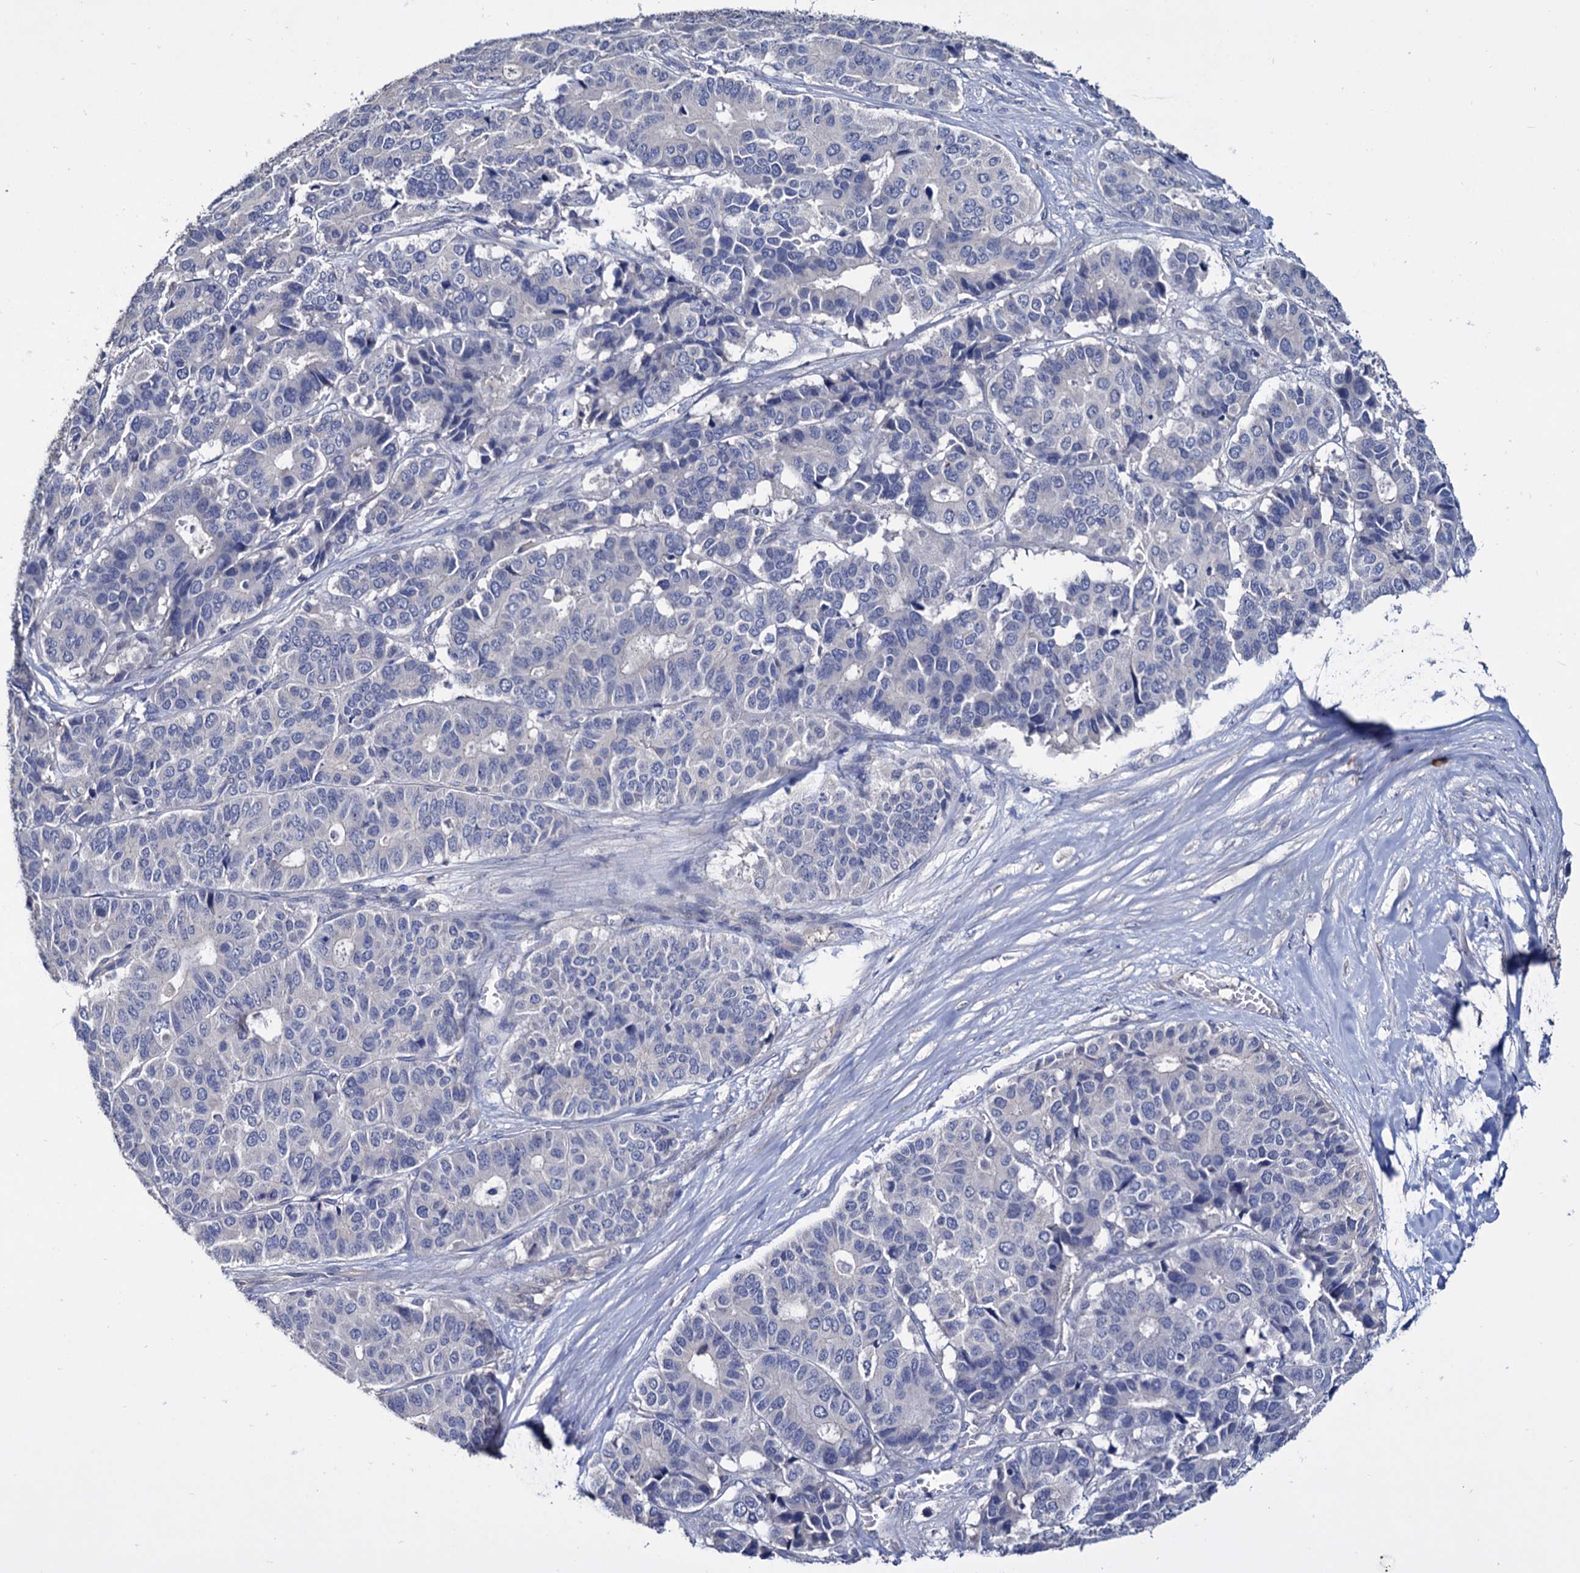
{"staining": {"intensity": "negative", "quantity": "none", "location": "none"}, "tissue": "pancreatic cancer", "cell_type": "Tumor cells", "image_type": "cancer", "snomed": [{"axis": "morphology", "description": "Adenocarcinoma, NOS"}, {"axis": "topography", "description": "Pancreas"}], "caption": "Immunohistochemistry histopathology image of adenocarcinoma (pancreatic) stained for a protein (brown), which displays no staining in tumor cells.", "gene": "NPAS4", "patient": {"sex": "male", "age": 50}}